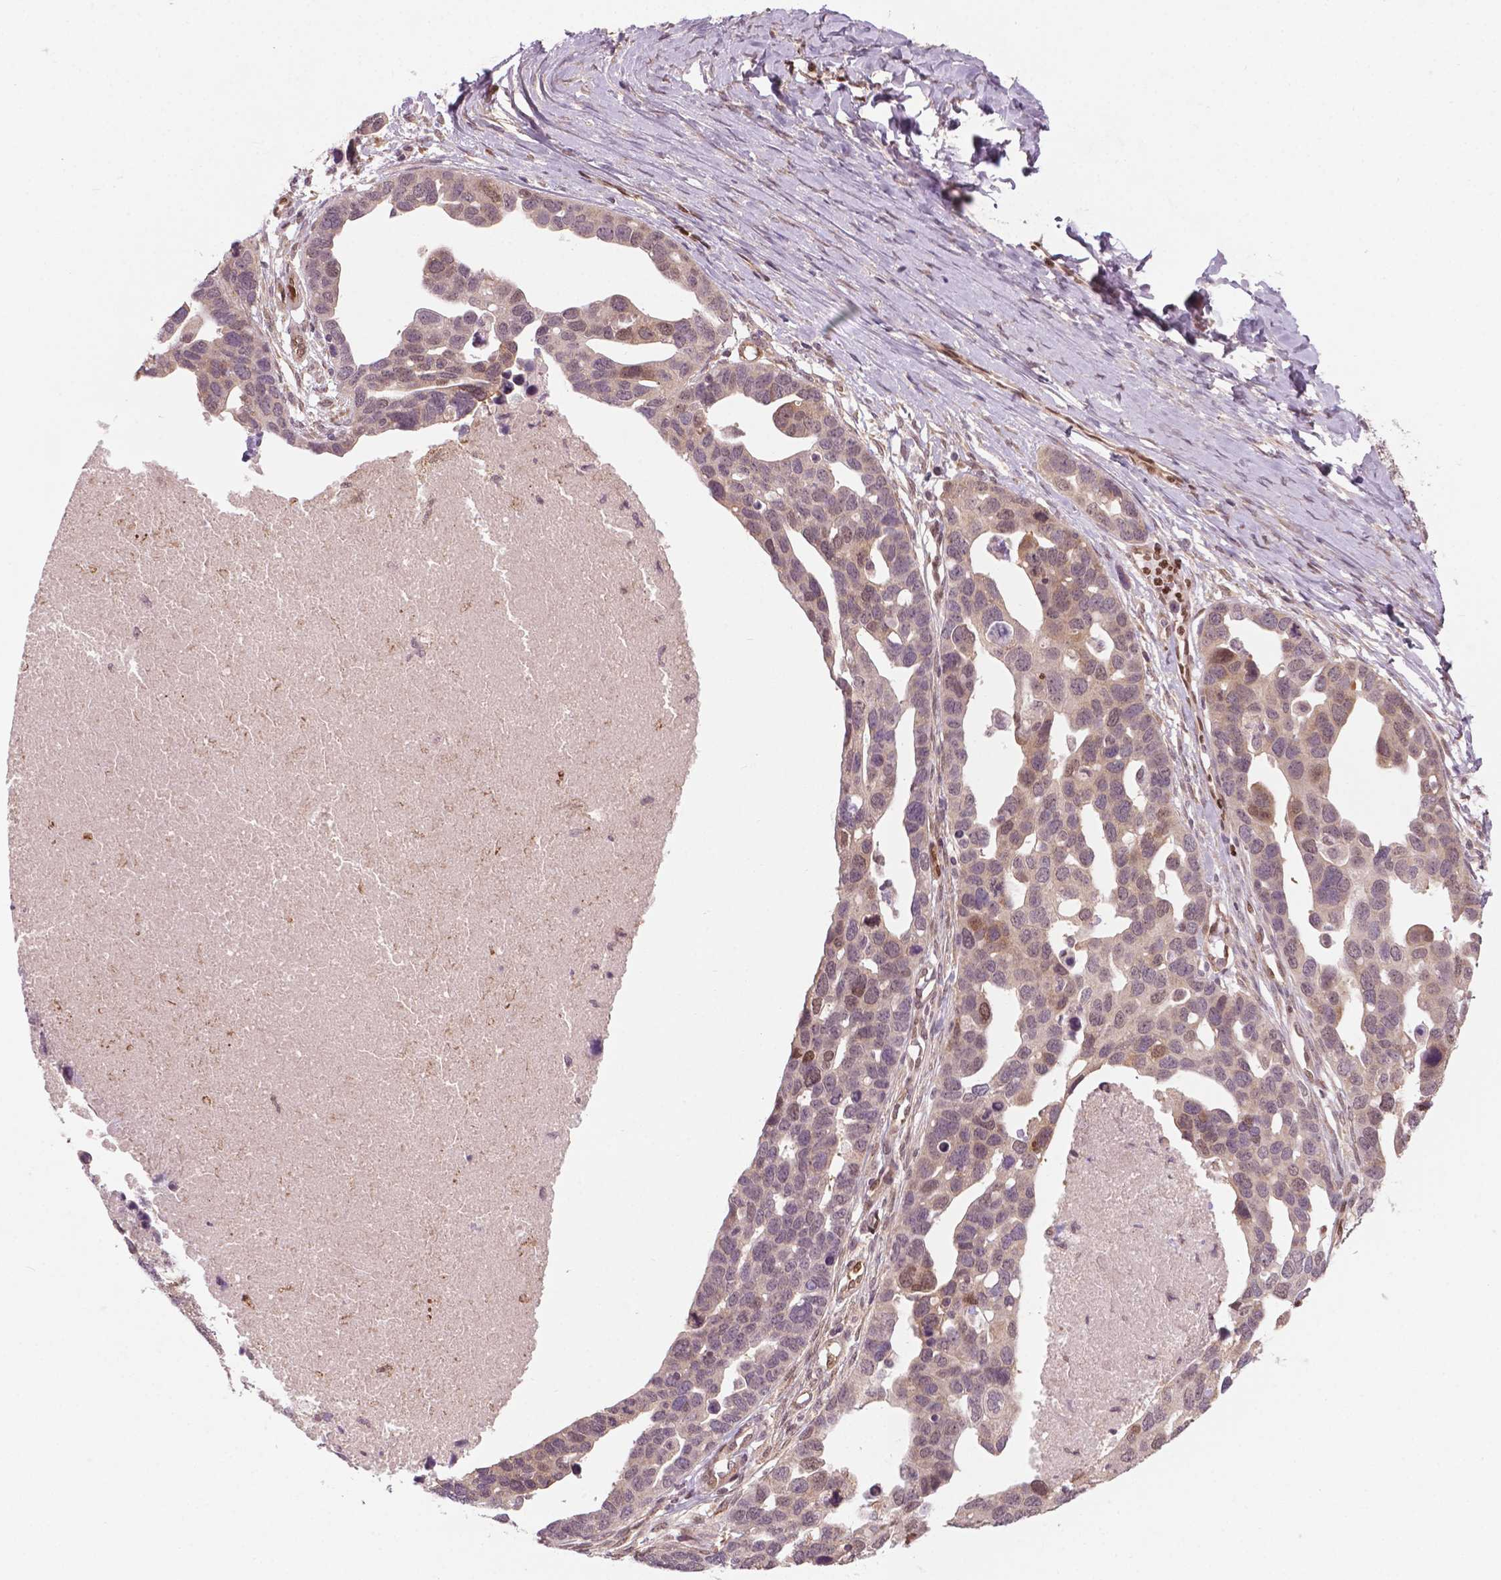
{"staining": {"intensity": "weak", "quantity": "25%-75%", "location": "cytoplasmic/membranous,nuclear"}, "tissue": "ovarian cancer", "cell_type": "Tumor cells", "image_type": "cancer", "snomed": [{"axis": "morphology", "description": "Cystadenocarcinoma, serous, NOS"}, {"axis": "topography", "description": "Ovary"}], "caption": "Immunohistochemical staining of ovarian cancer shows low levels of weak cytoplasmic/membranous and nuclear positivity in approximately 25%-75% of tumor cells.", "gene": "NFAT5", "patient": {"sex": "female", "age": 54}}